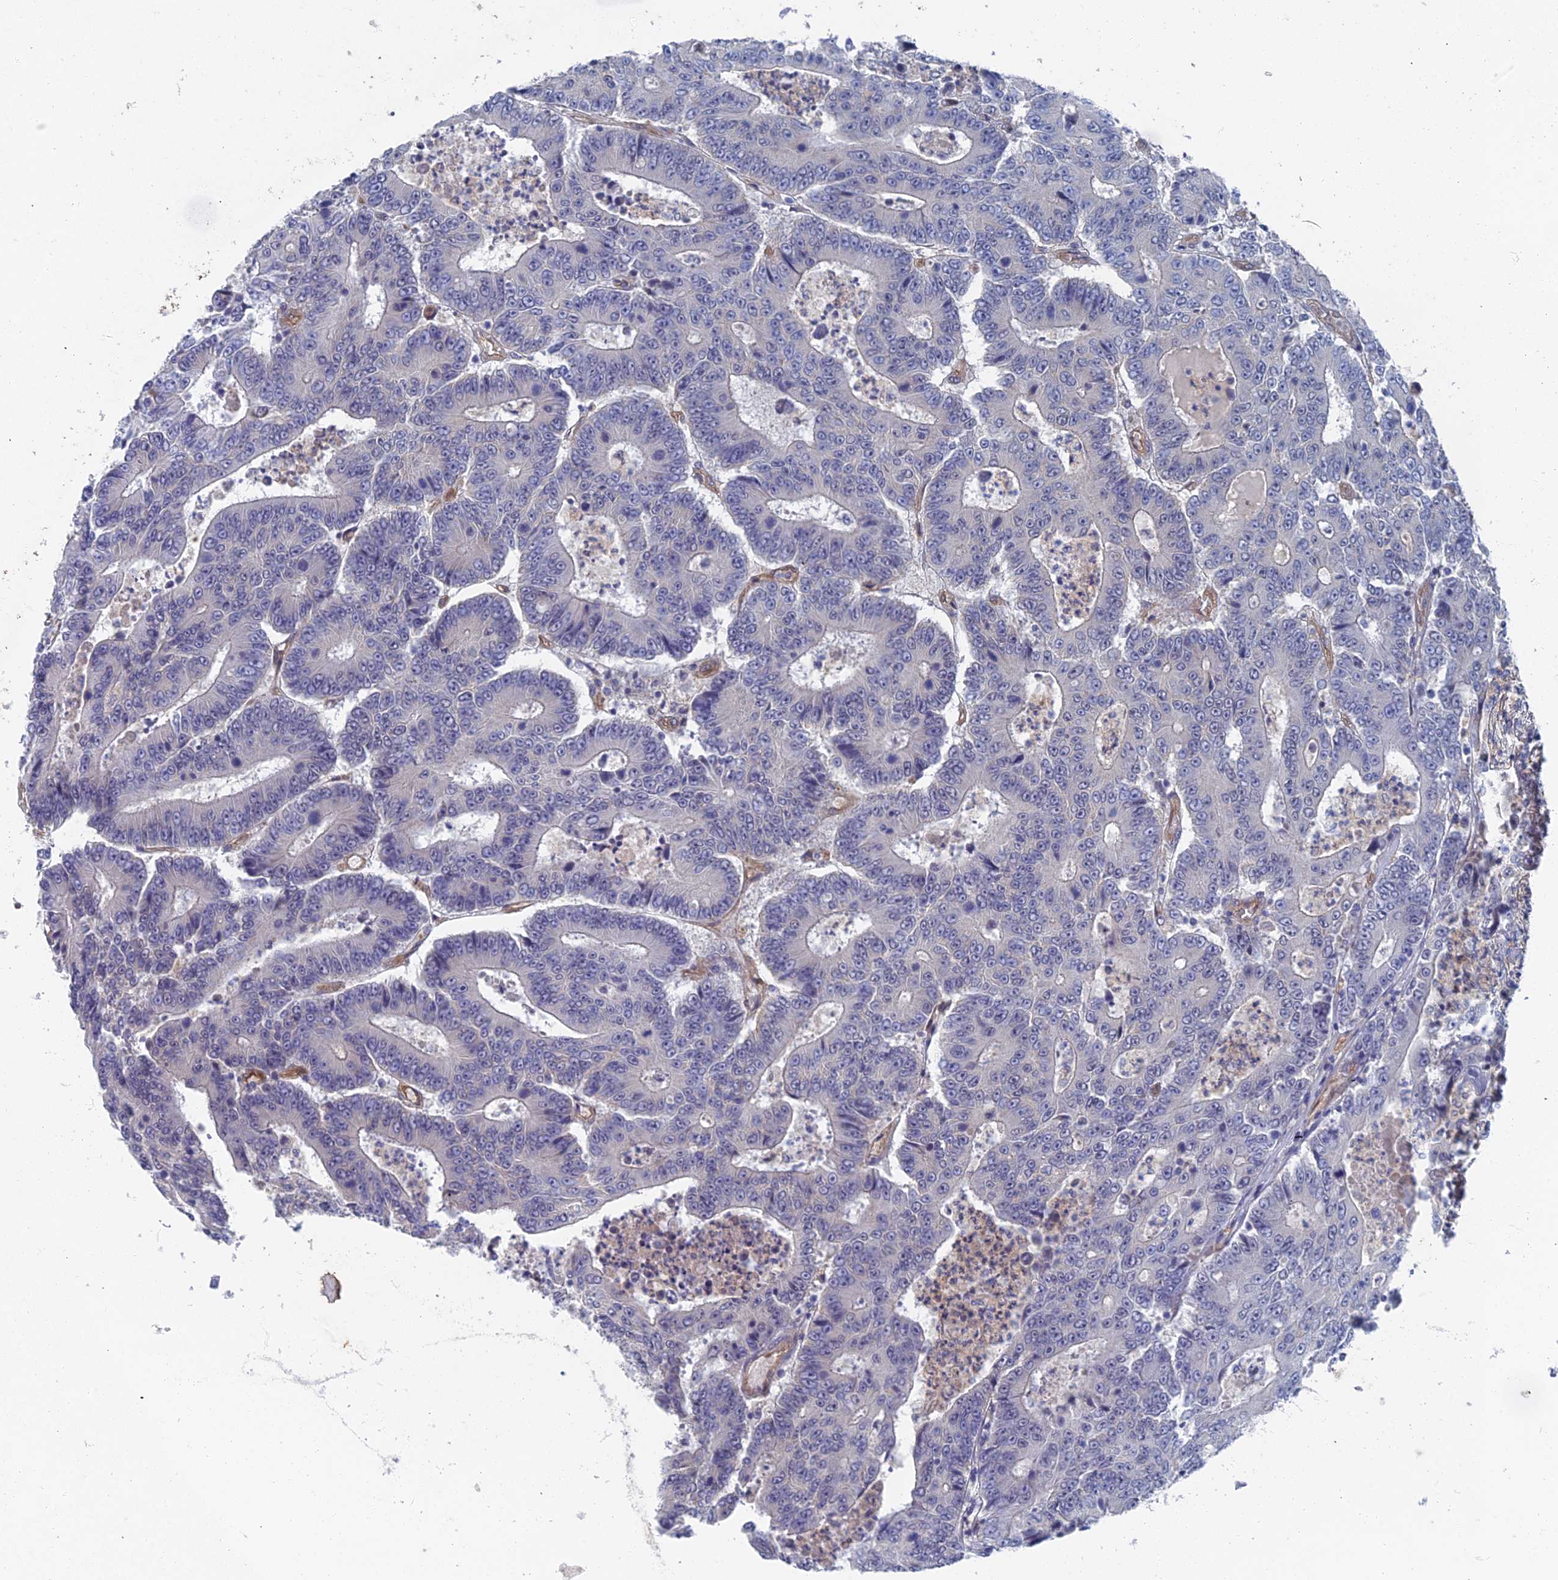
{"staining": {"intensity": "negative", "quantity": "none", "location": "none"}, "tissue": "colorectal cancer", "cell_type": "Tumor cells", "image_type": "cancer", "snomed": [{"axis": "morphology", "description": "Adenocarcinoma, NOS"}, {"axis": "topography", "description": "Colon"}], "caption": "Photomicrograph shows no significant protein staining in tumor cells of adenocarcinoma (colorectal).", "gene": "ARAP3", "patient": {"sex": "male", "age": 83}}